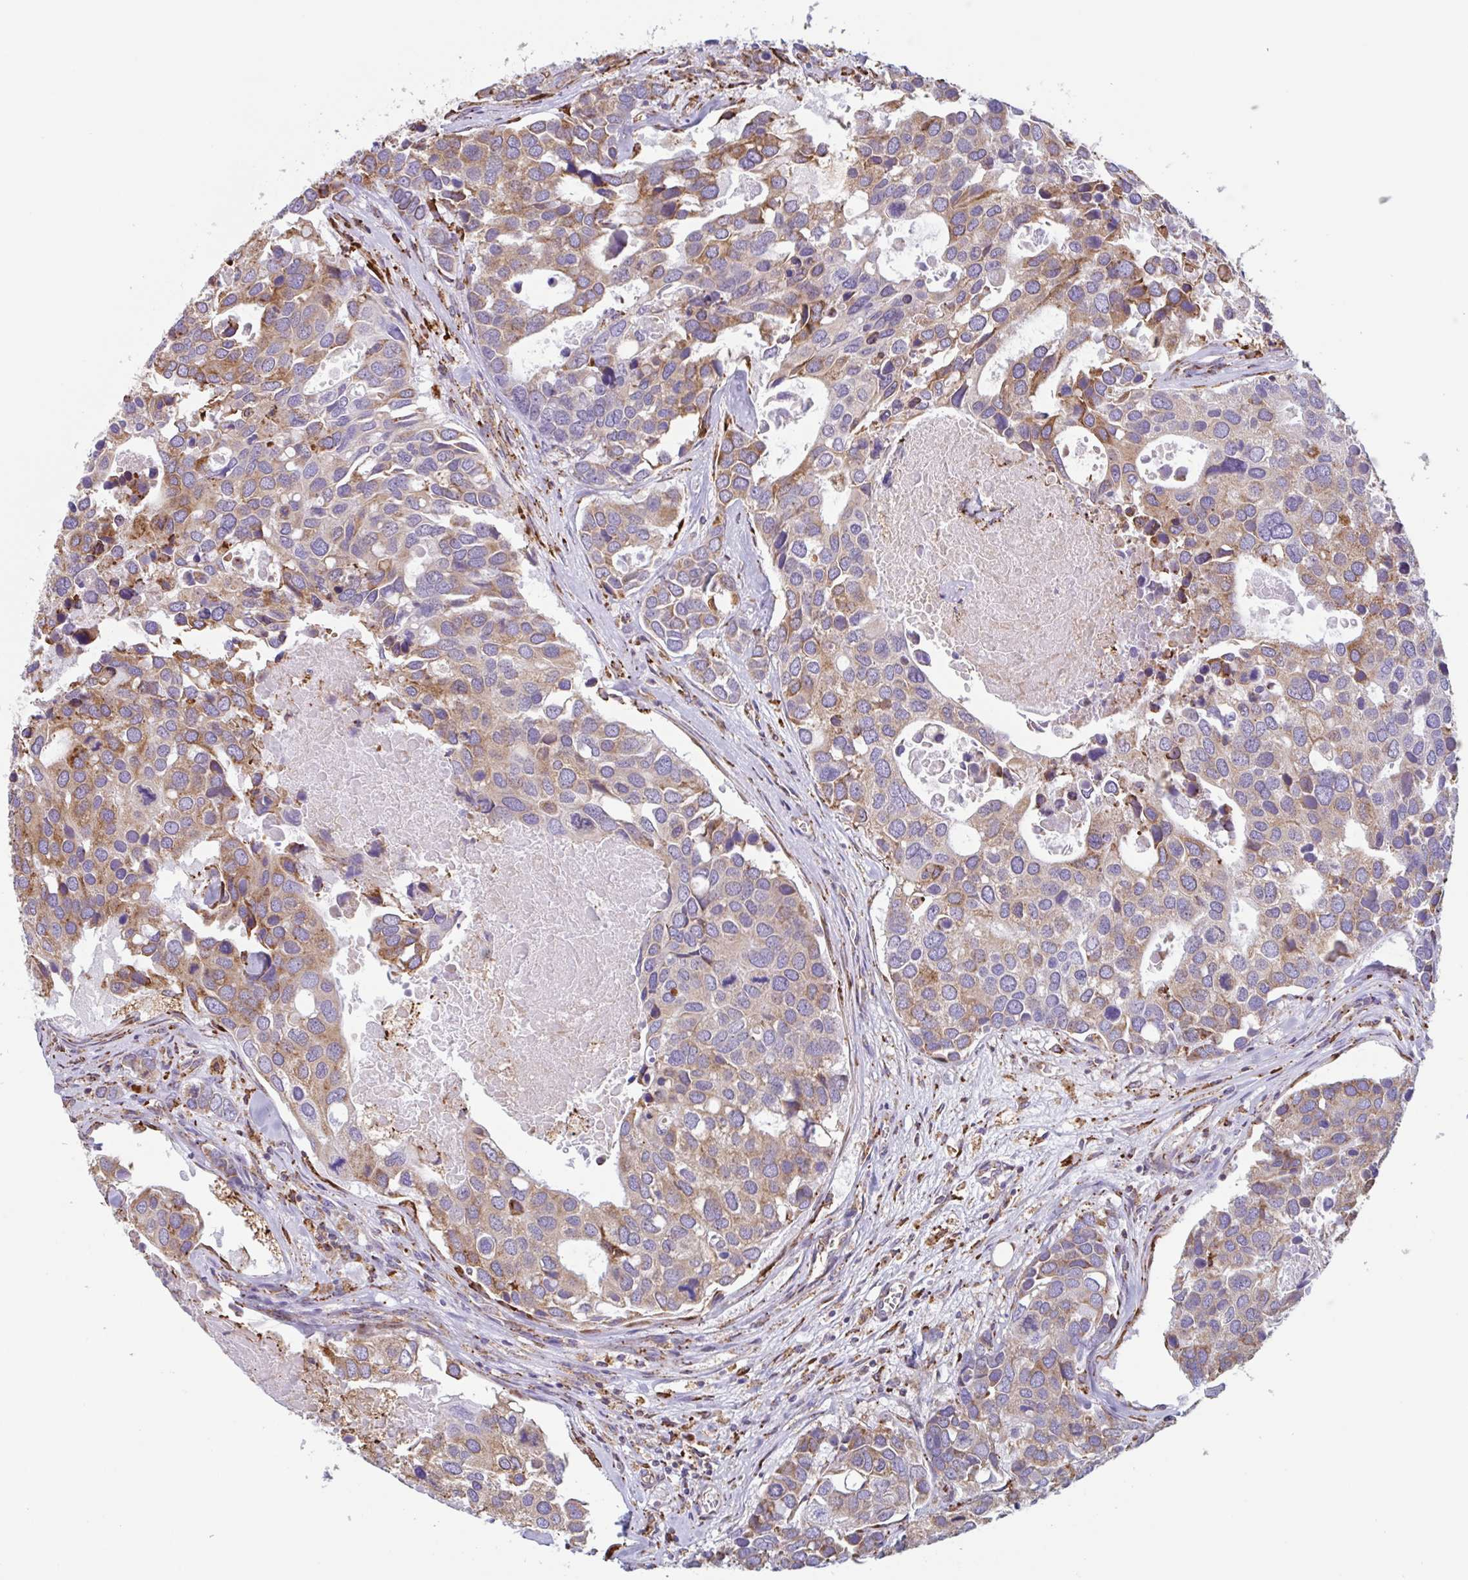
{"staining": {"intensity": "moderate", "quantity": "25%-75%", "location": "cytoplasmic/membranous"}, "tissue": "breast cancer", "cell_type": "Tumor cells", "image_type": "cancer", "snomed": [{"axis": "morphology", "description": "Duct carcinoma"}, {"axis": "topography", "description": "Breast"}], "caption": "Immunohistochemistry (DAB (3,3'-diaminobenzidine)) staining of breast infiltrating ductal carcinoma displays moderate cytoplasmic/membranous protein staining in about 25%-75% of tumor cells.", "gene": "DOK4", "patient": {"sex": "female", "age": 83}}